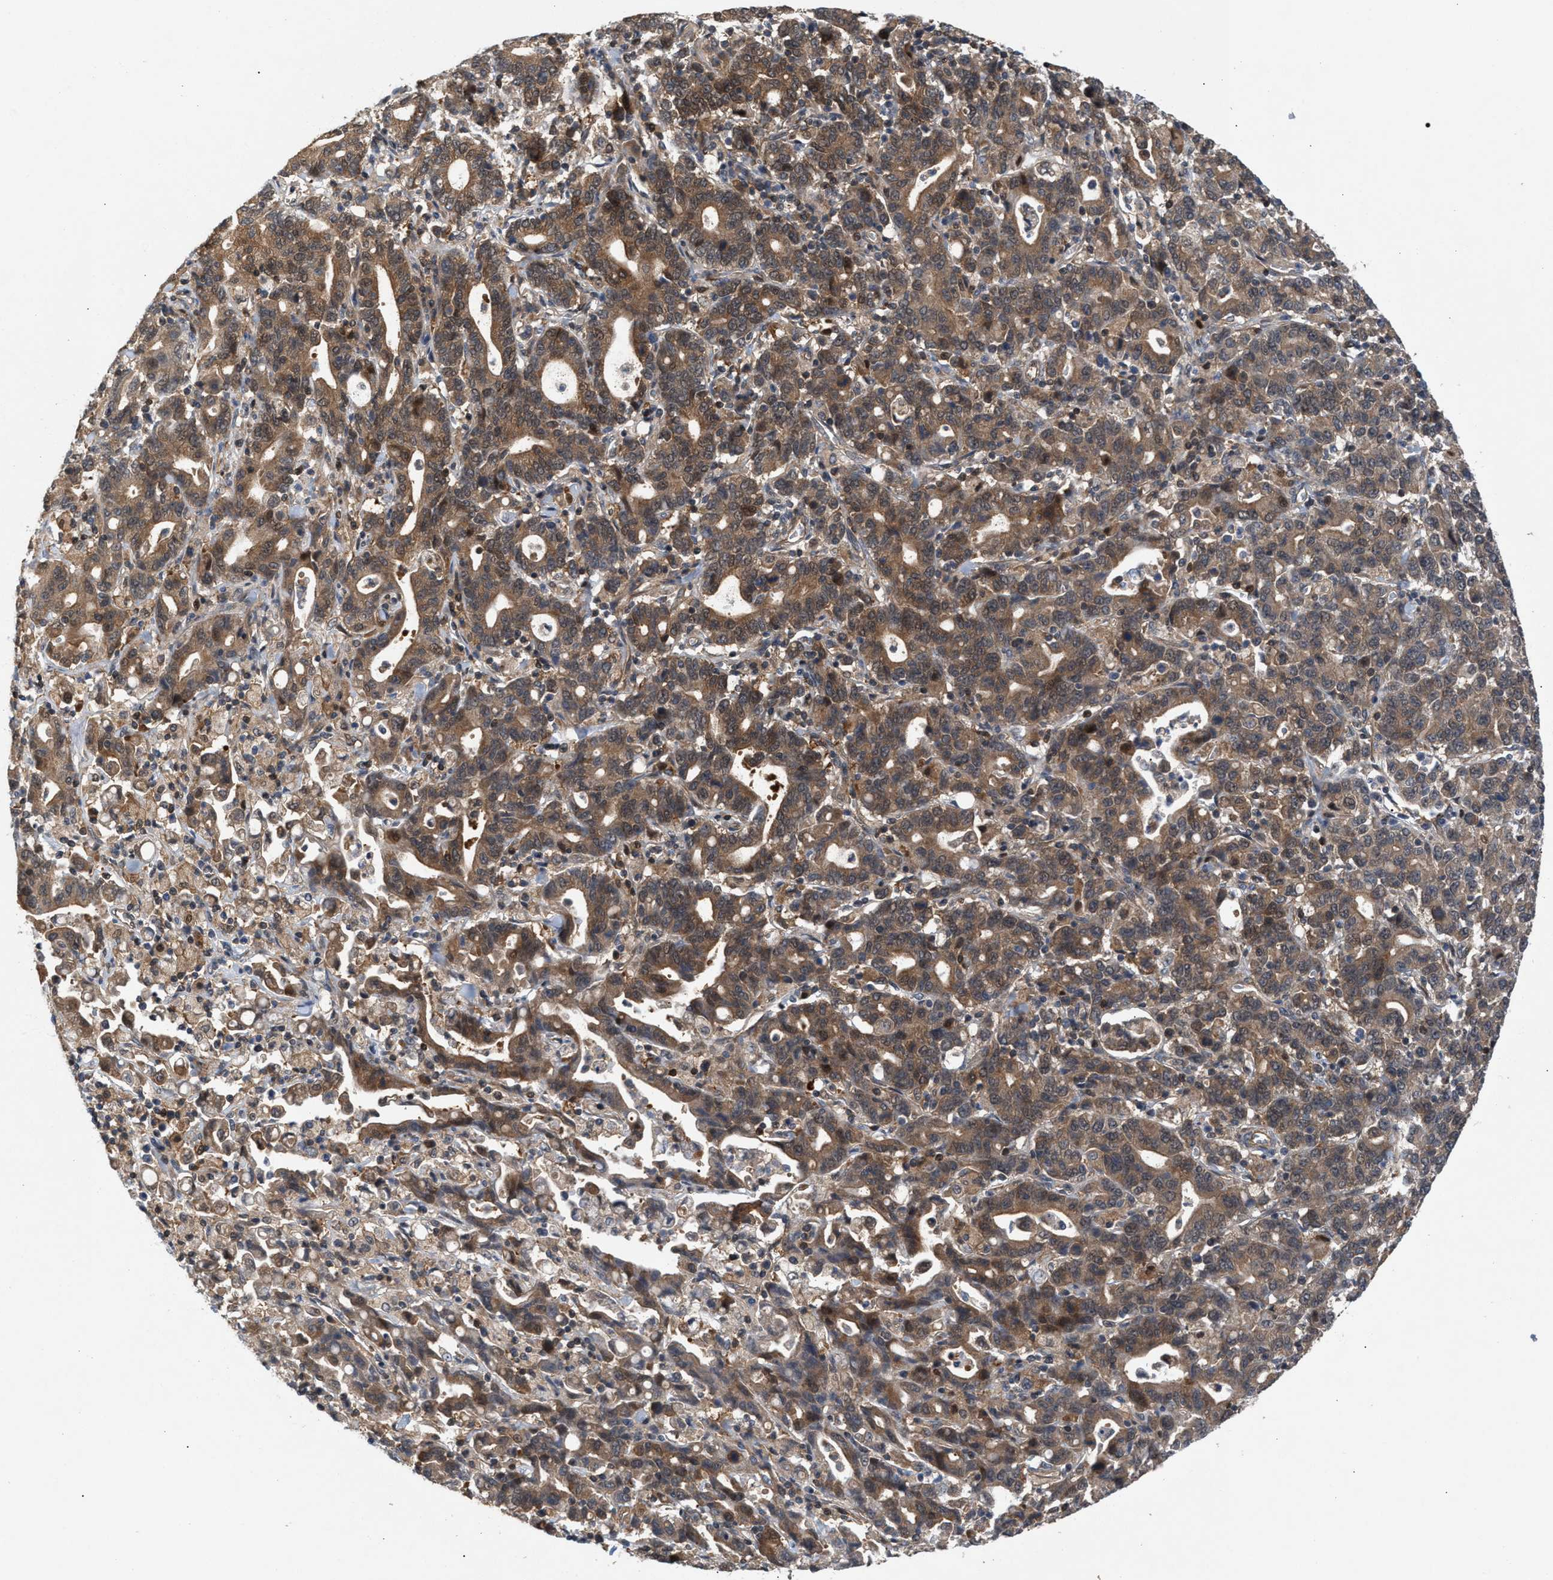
{"staining": {"intensity": "moderate", "quantity": ">75%", "location": "cytoplasmic/membranous"}, "tissue": "stomach cancer", "cell_type": "Tumor cells", "image_type": "cancer", "snomed": [{"axis": "morphology", "description": "Adenocarcinoma, NOS"}, {"axis": "topography", "description": "Stomach, upper"}], "caption": "Protein expression analysis of stomach cancer (adenocarcinoma) displays moderate cytoplasmic/membranous expression in about >75% of tumor cells. The protein of interest is shown in brown color, while the nuclei are stained blue.", "gene": "GLOD4", "patient": {"sex": "male", "age": 69}}